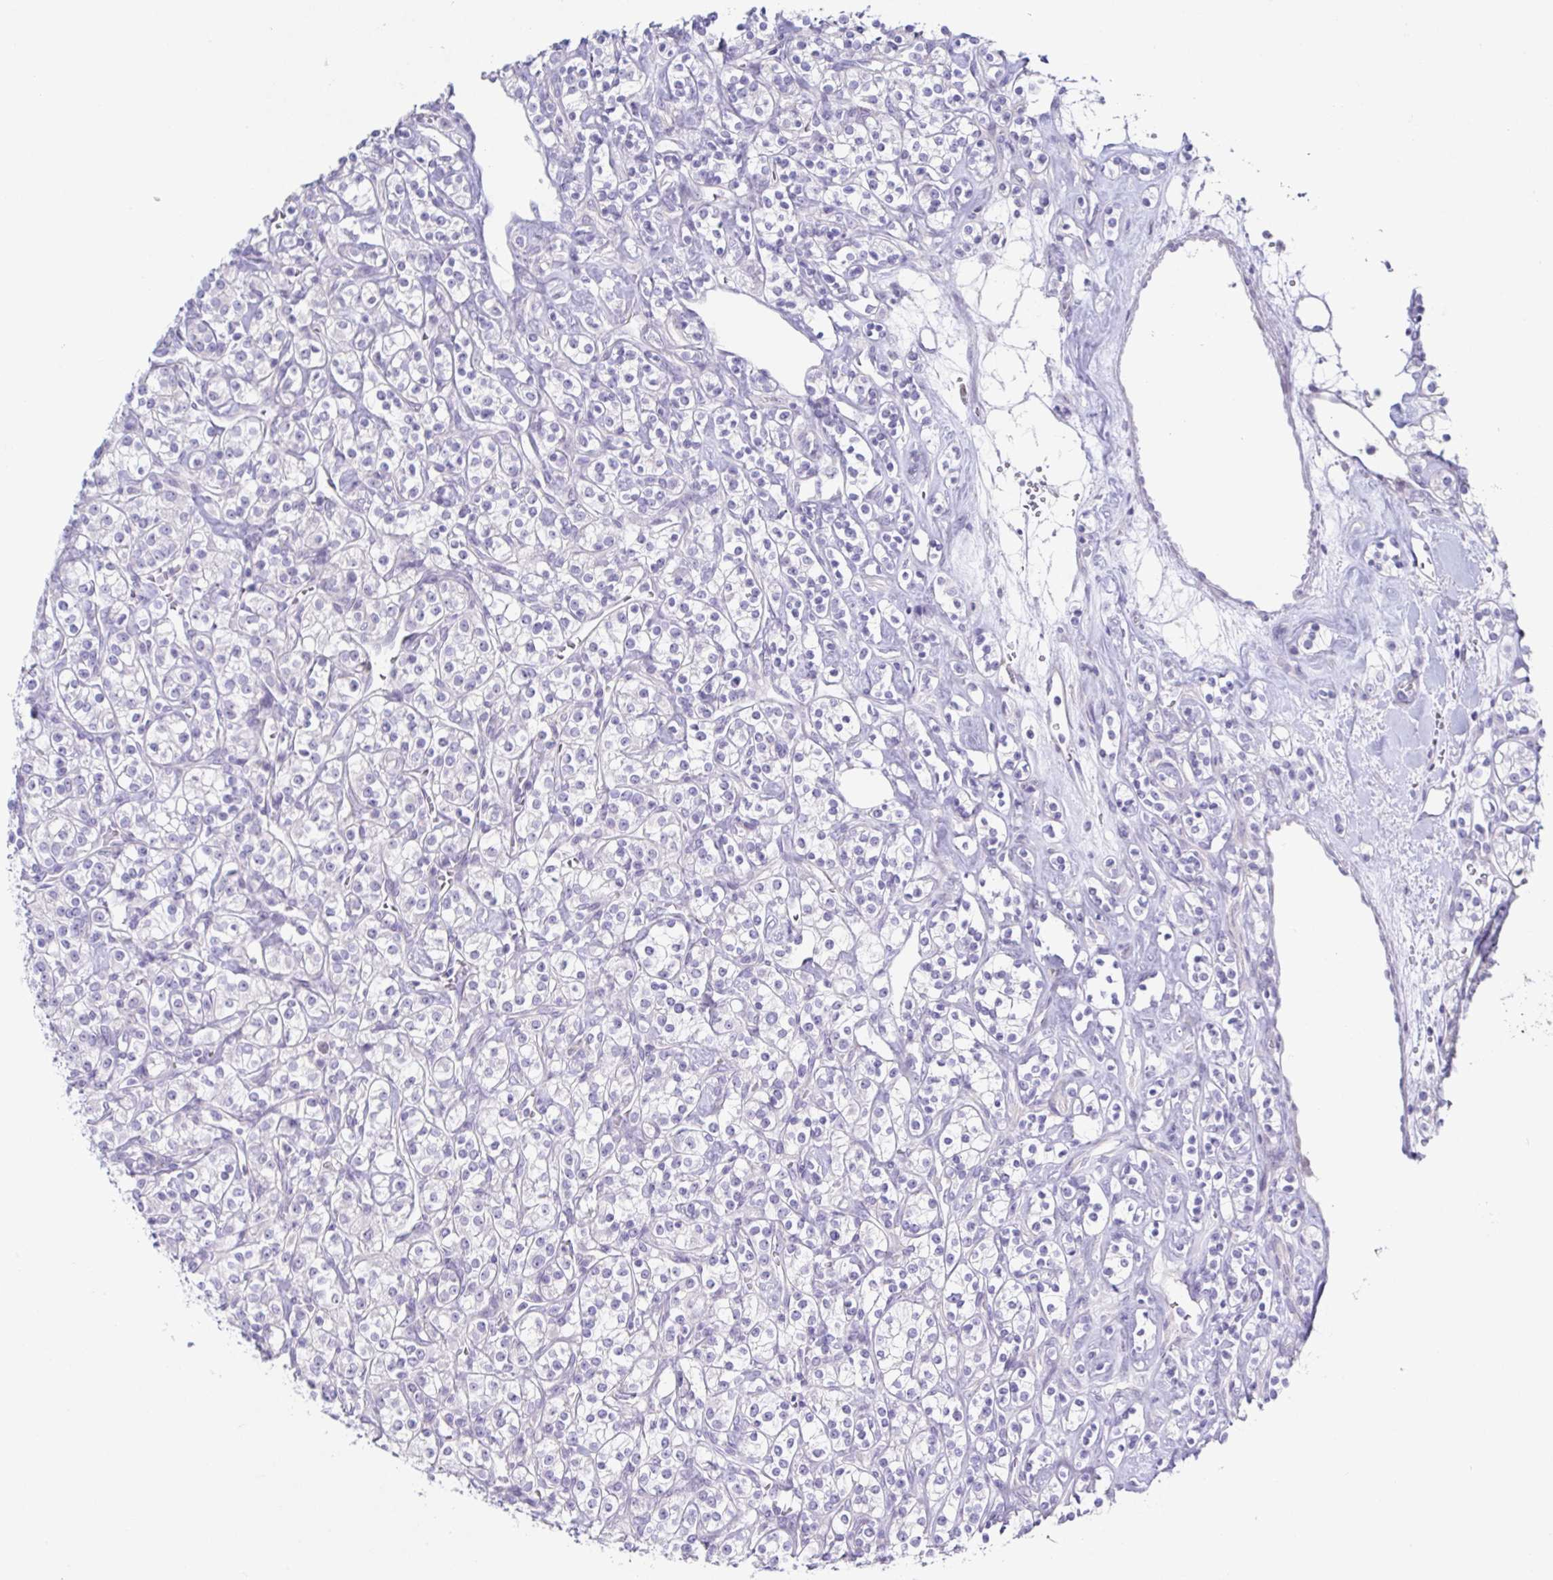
{"staining": {"intensity": "negative", "quantity": "none", "location": "none"}, "tissue": "renal cancer", "cell_type": "Tumor cells", "image_type": "cancer", "snomed": [{"axis": "morphology", "description": "Adenocarcinoma, NOS"}, {"axis": "topography", "description": "Kidney"}], "caption": "Adenocarcinoma (renal) was stained to show a protein in brown. There is no significant expression in tumor cells. (Immunohistochemistry, brightfield microscopy, high magnification).", "gene": "HTR2A", "patient": {"sex": "male", "age": 77}}